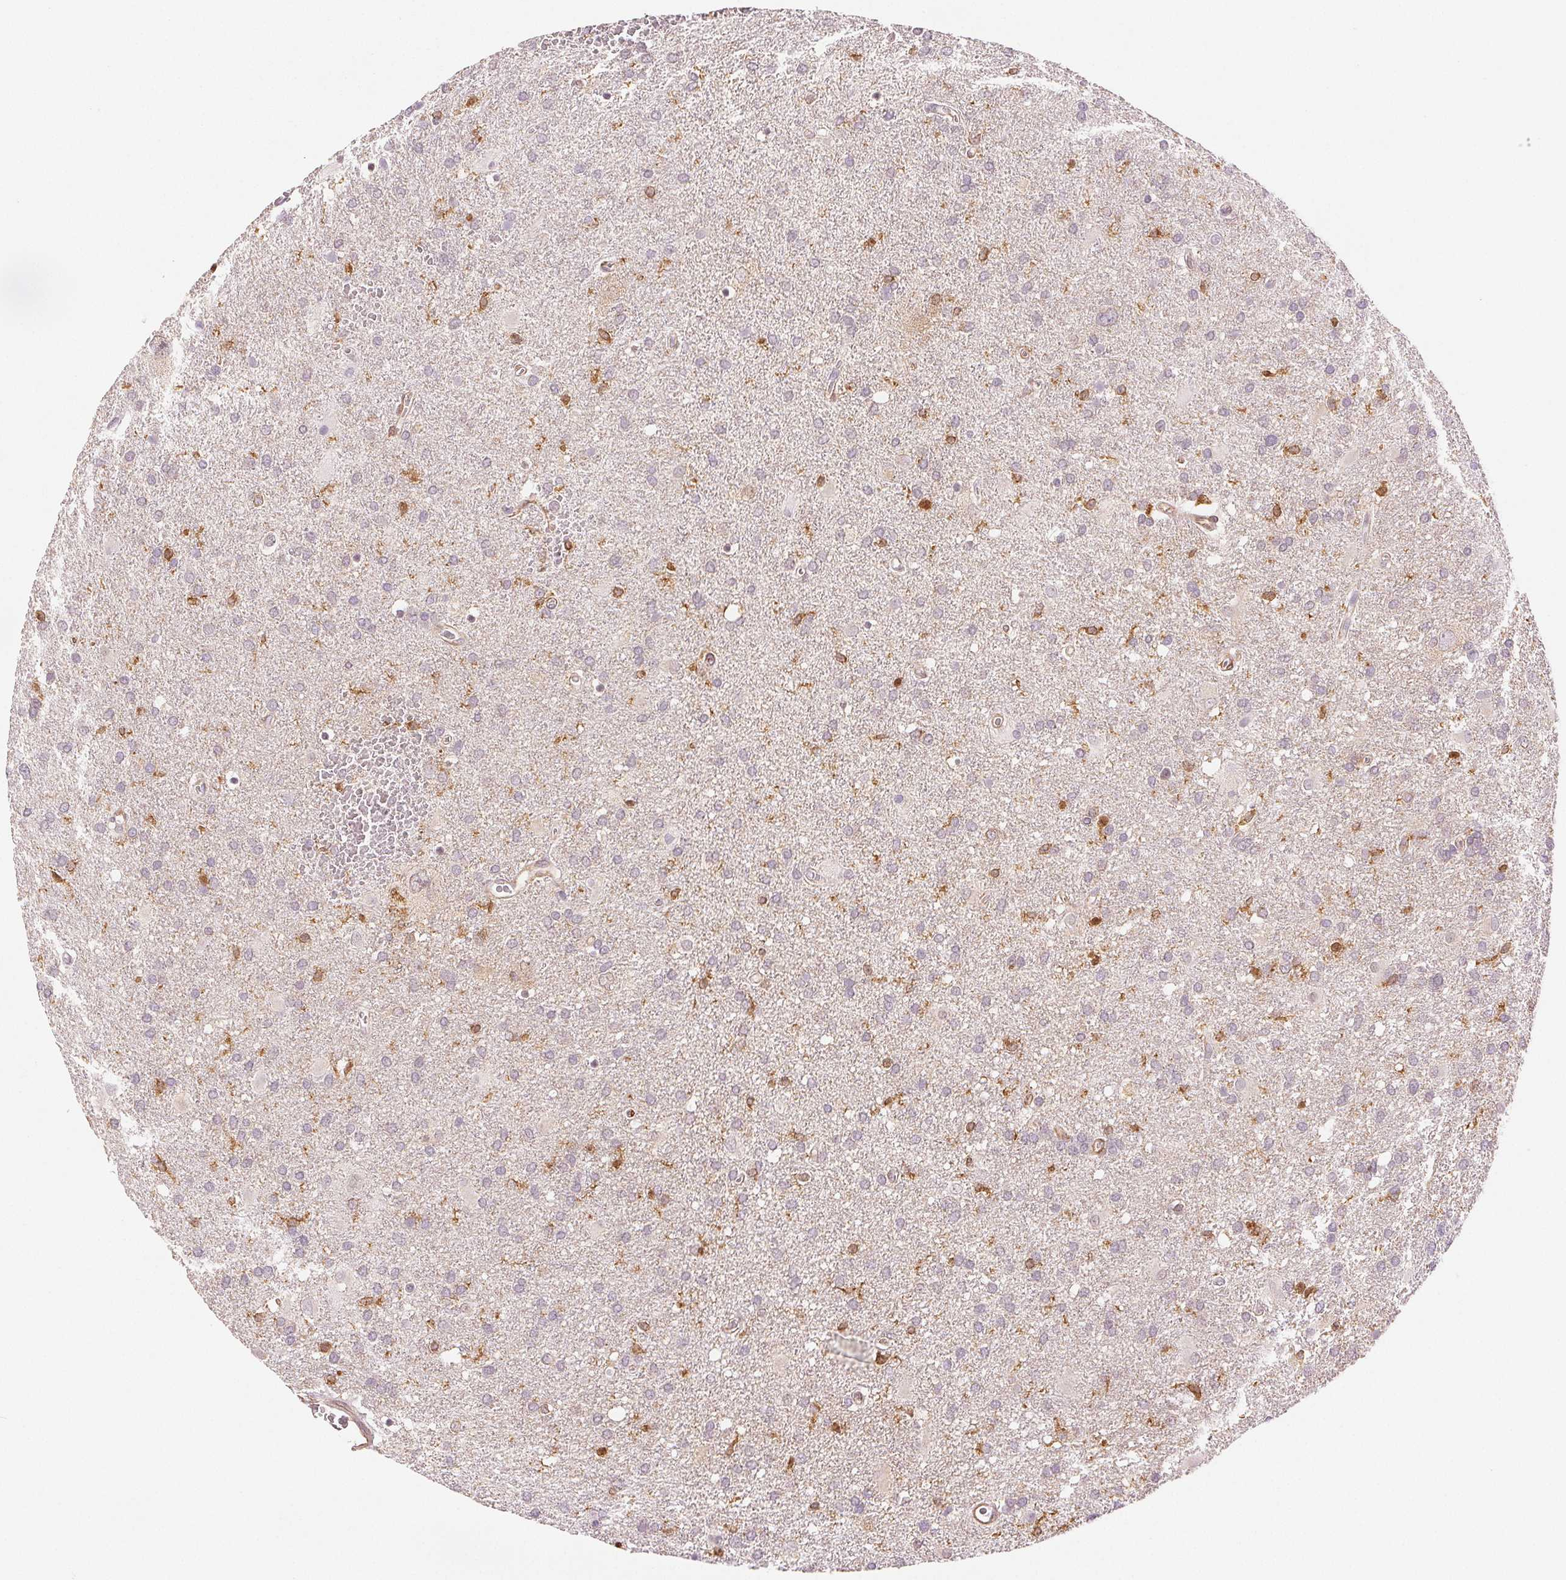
{"staining": {"intensity": "negative", "quantity": "none", "location": "none"}, "tissue": "glioma", "cell_type": "Tumor cells", "image_type": "cancer", "snomed": [{"axis": "morphology", "description": "Glioma, malignant, Low grade"}, {"axis": "topography", "description": "Brain"}], "caption": "The histopathology image reveals no staining of tumor cells in malignant glioma (low-grade).", "gene": "DIAPH2", "patient": {"sex": "male", "age": 66}}